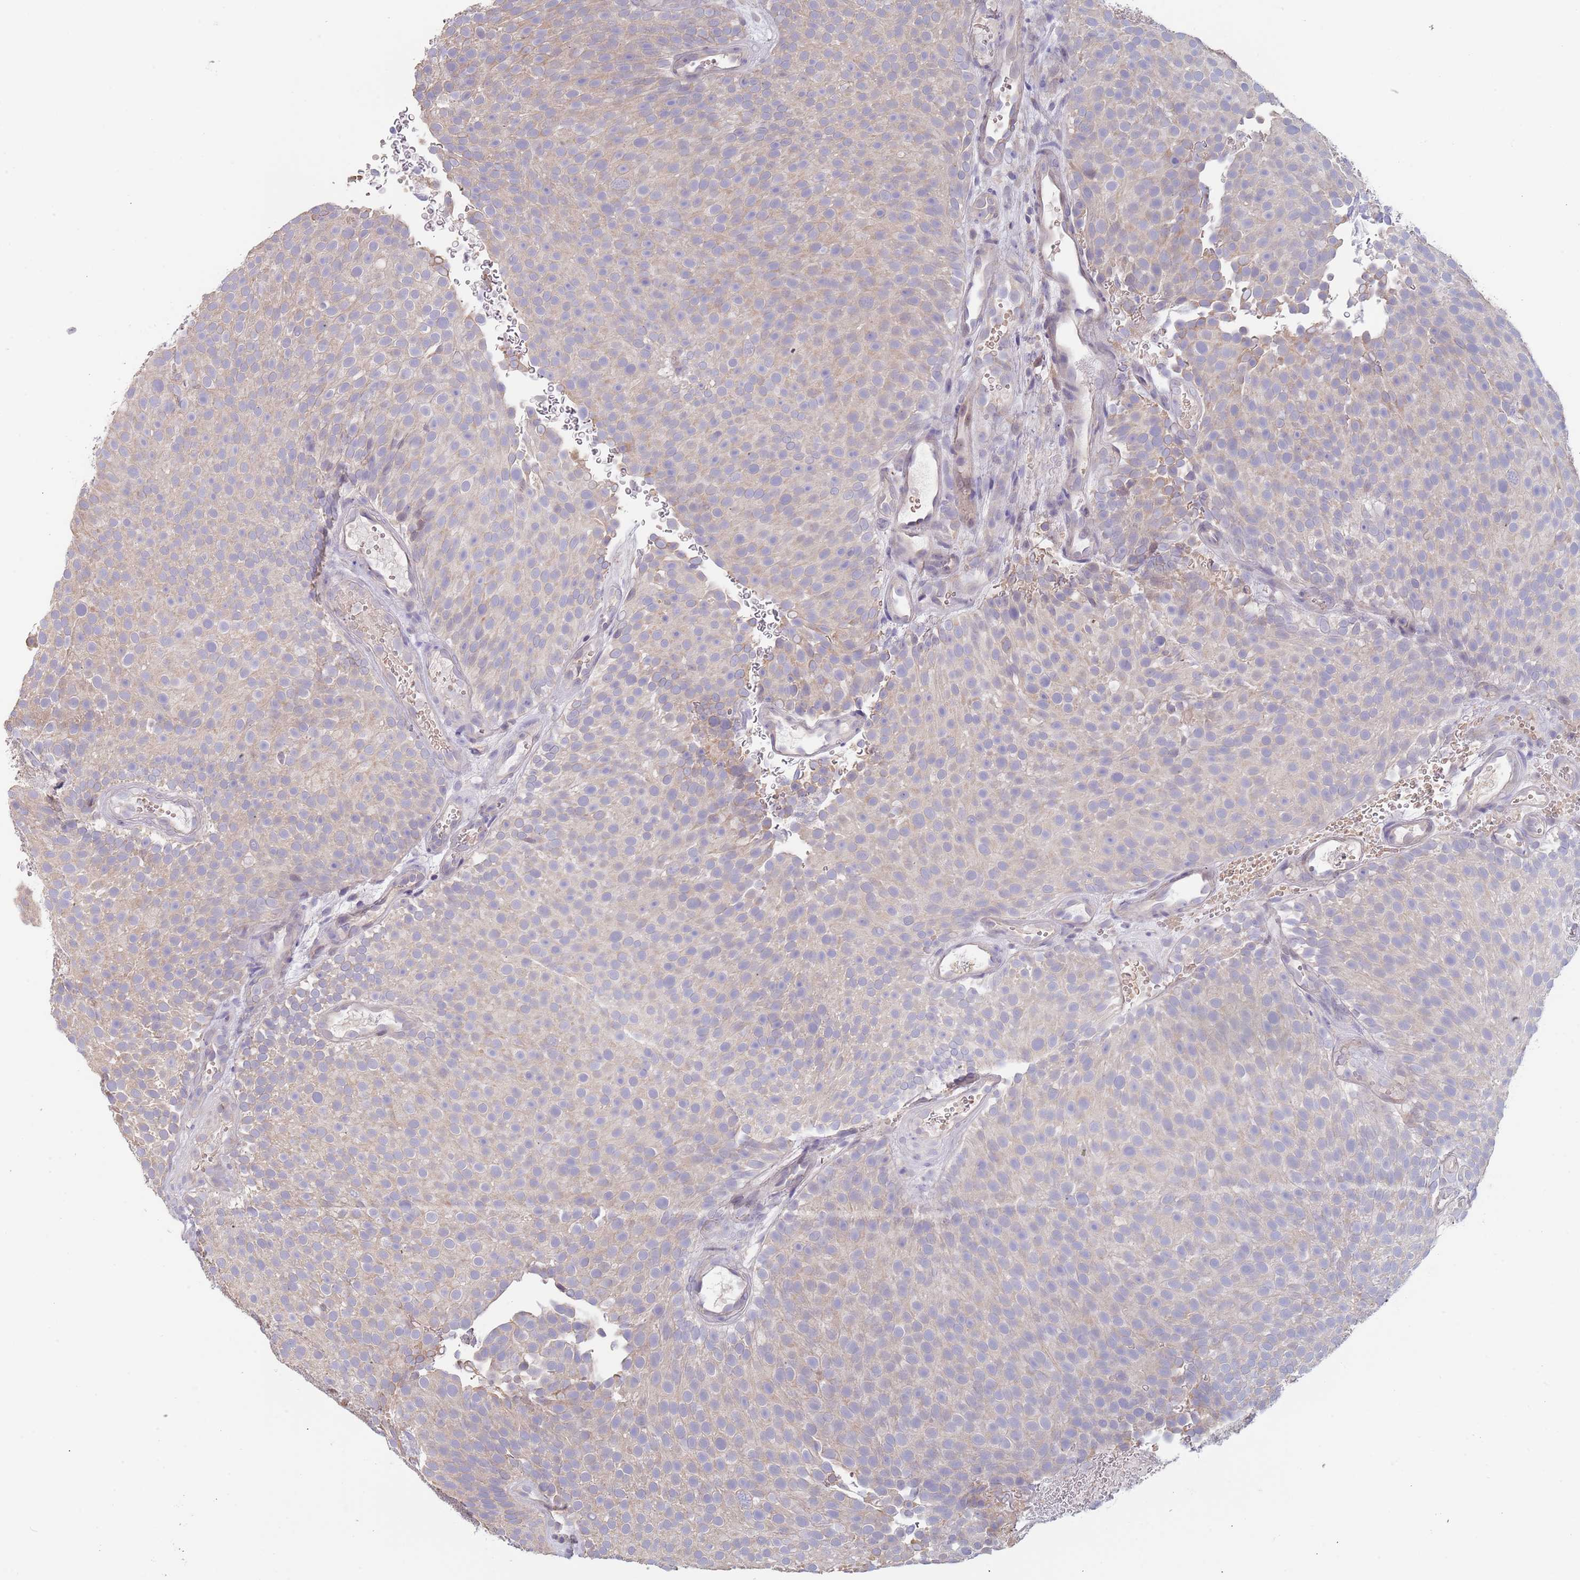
{"staining": {"intensity": "weak", "quantity": "<25%", "location": "cytoplasmic/membranous"}, "tissue": "urothelial cancer", "cell_type": "Tumor cells", "image_type": "cancer", "snomed": [{"axis": "morphology", "description": "Urothelial carcinoma, Low grade"}, {"axis": "topography", "description": "Urinary bladder"}], "caption": "There is no significant expression in tumor cells of low-grade urothelial carcinoma.", "gene": "TMEM64", "patient": {"sex": "male", "age": 78}}